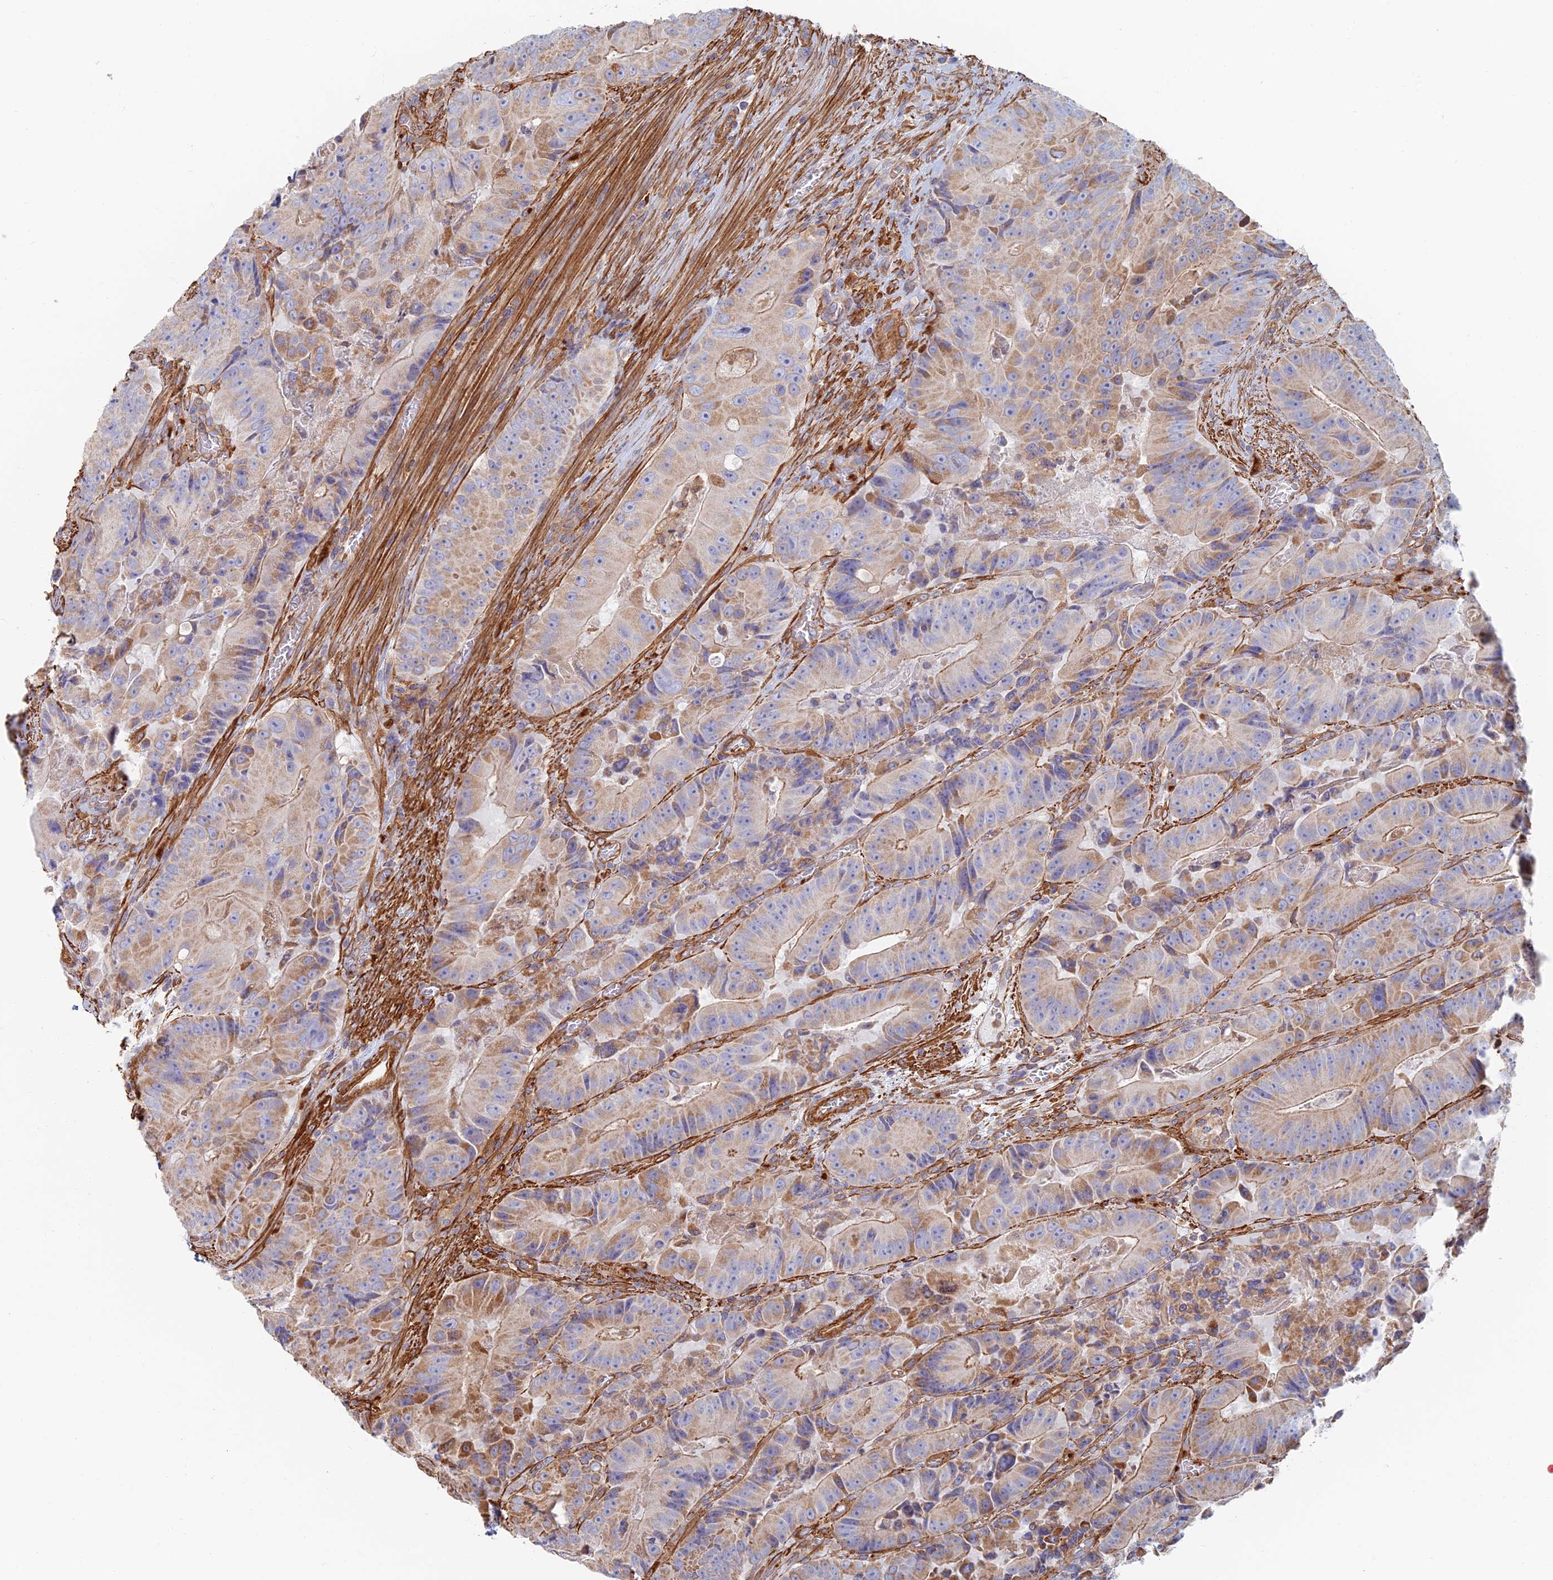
{"staining": {"intensity": "moderate", "quantity": "25%-75%", "location": "cytoplasmic/membranous"}, "tissue": "colorectal cancer", "cell_type": "Tumor cells", "image_type": "cancer", "snomed": [{"axis": "morphology", "description": "Adenocarcinoma, NOS"}, {"axis": "topography", "description": "Colon"}], "caption": "Immunohistochemistry (IHC) of colorectal cancer shows medium levels of moderate cytoplasmic/membranous staining in about 25%-75% of tumor cells.", "gene": "PAK4", "patient": {"sex": "female", "age": 86}}